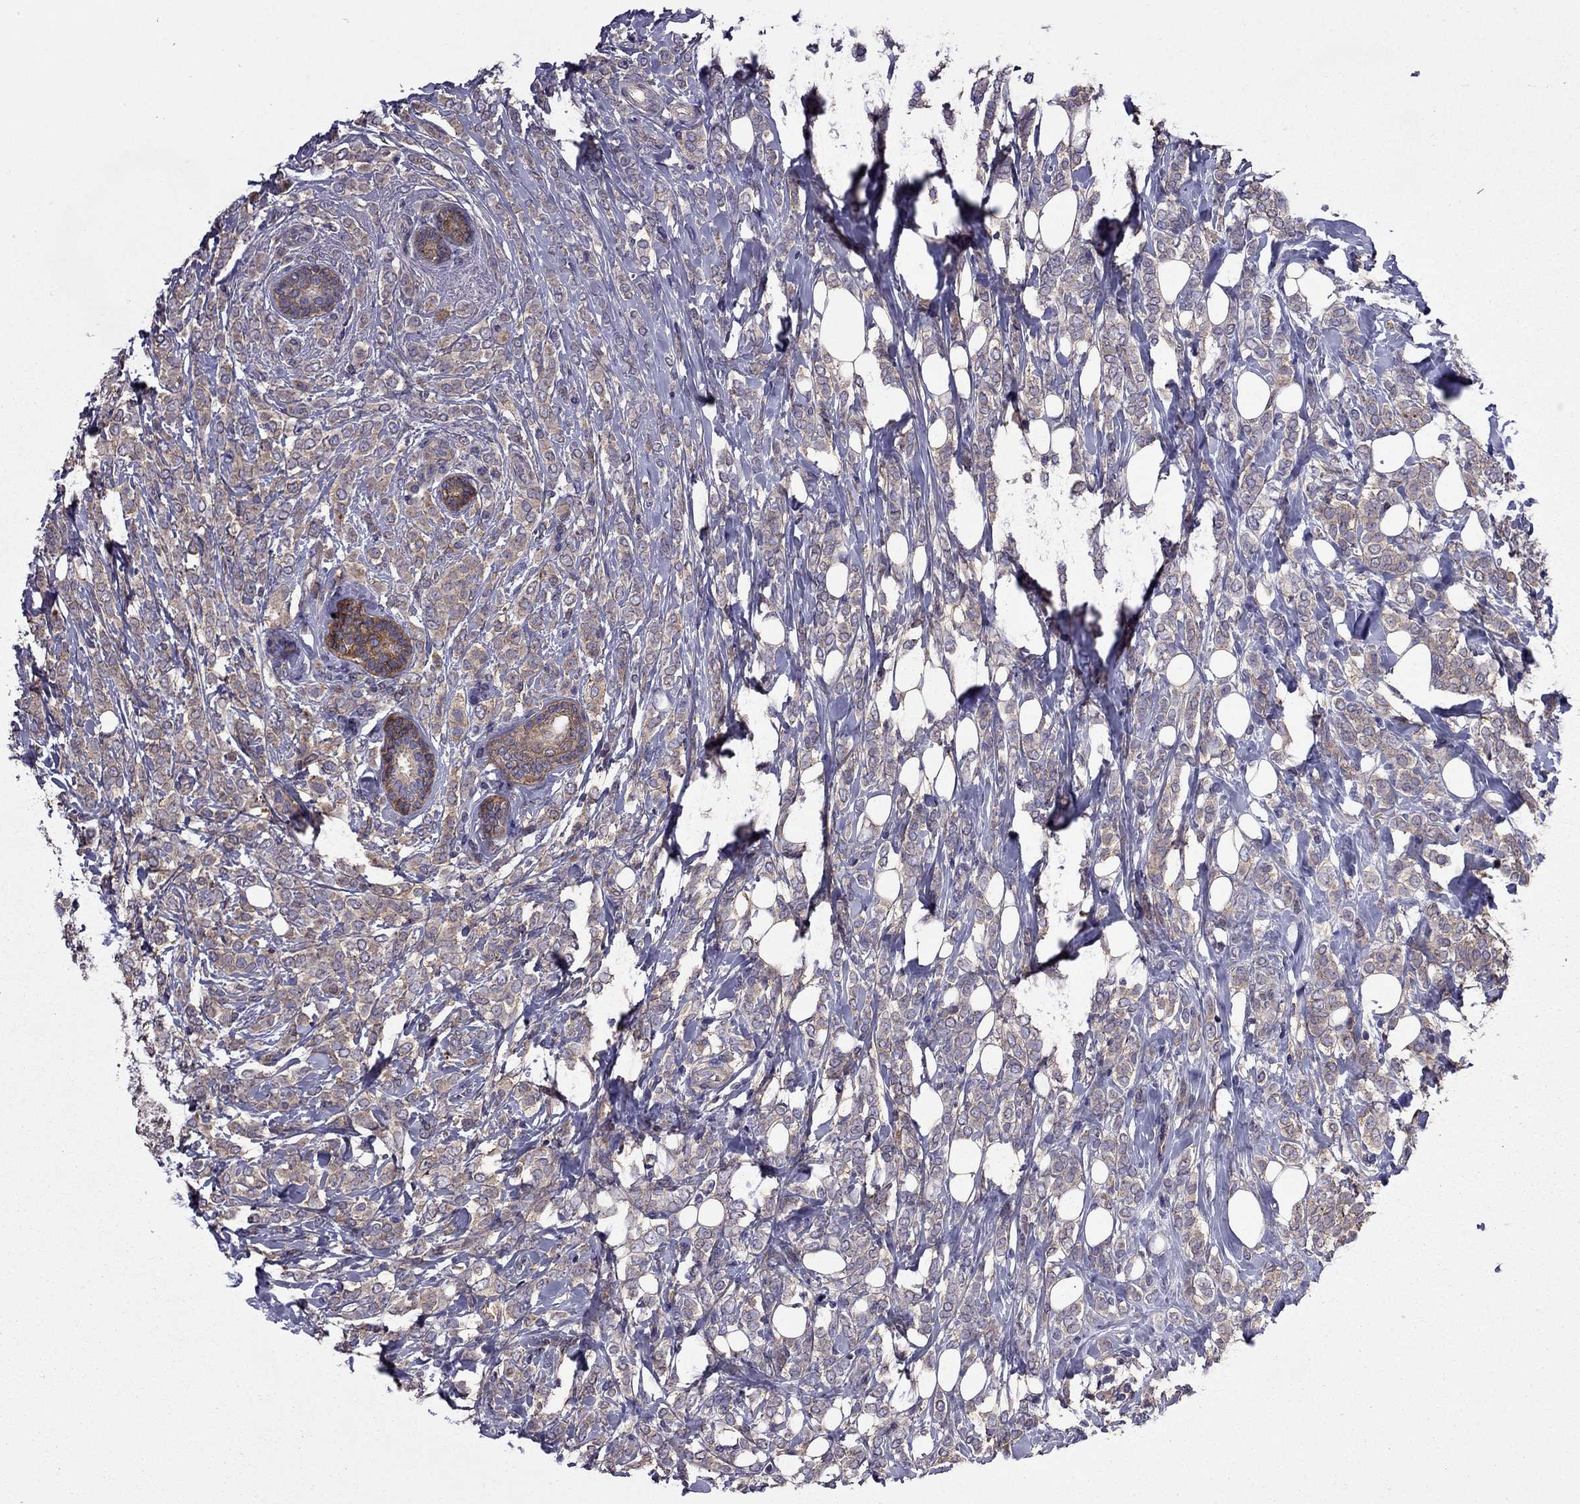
{"staining": {"intensity": "moderate", "quantity": "25%-75%", "location": "cytoplasmic/membranous"}, "tissue": "breast cancer", "cell_type": "Tumor cells", "image_type": "cancer", "snomed": [{"axis": "morphology", "description": "Lobular carcinoma"}, {"axis": "topography", "description": "Breast"}], "caption": "Protein expression analysis of human breast cancer (lobular carcinoma) reveals moderate cytoplasmic/membranous expression in about 25%-75% of tumor cells.", "gene": "ITGB1", "patient": {"sex": "female", "age": 49}}